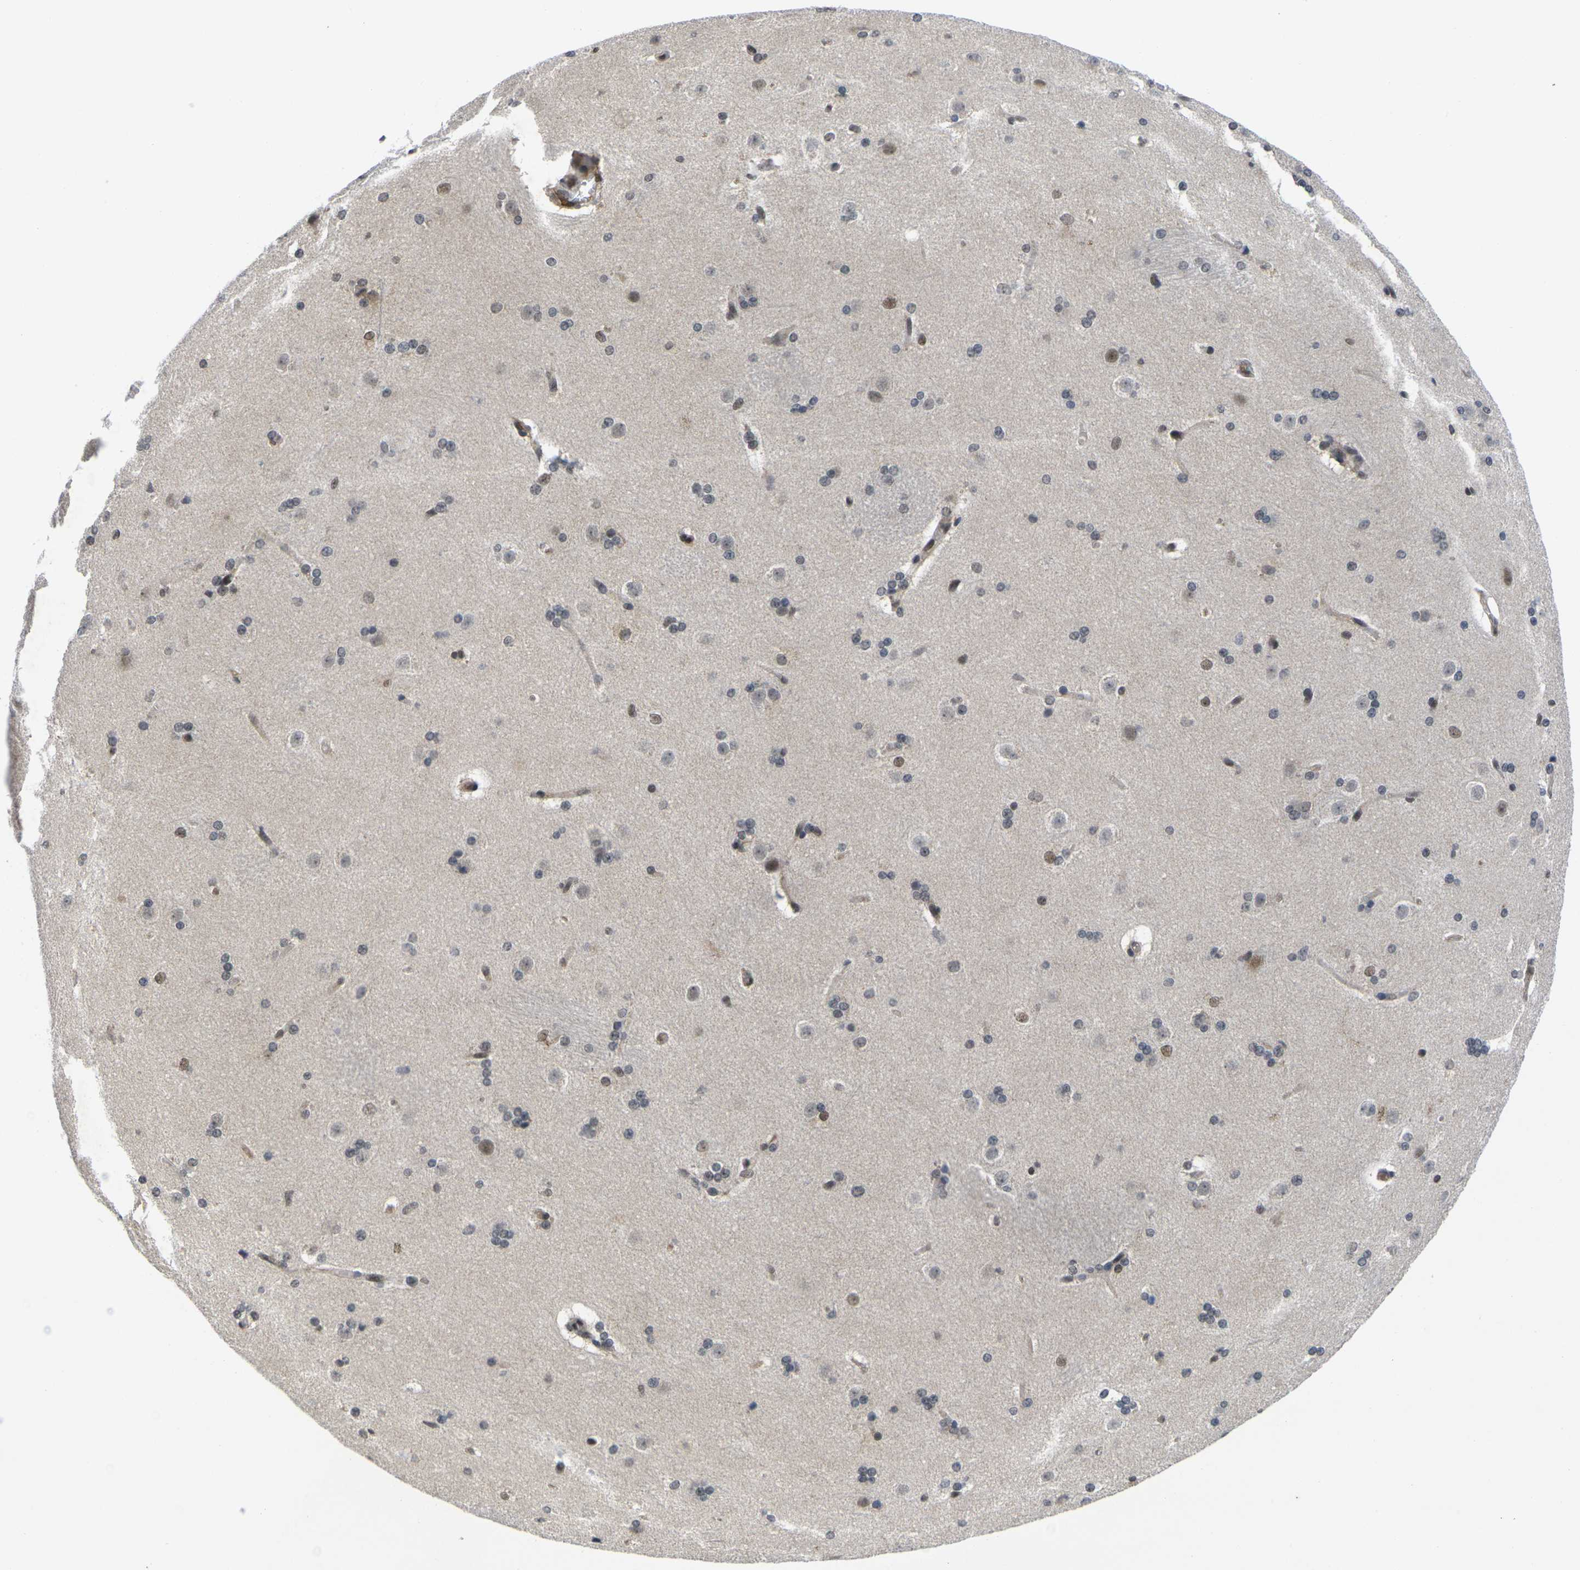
{"staining": {"intensity": "moderate", "quantity": "<25%", "location": "nuclear"}, "tissue": "caudate", "cell_type": "Glial cells", "image_type": "normal", "snomed": [{"axis": "morphology", "description": "Normal tissue, NOS"}, {"axis": "topography", "description": "Lateral ventricle wall"}], "caption": "Immunohistochemical staining of unremarkable human caudate shows low levels of moderate nuclear positivity in approximately <25% of glial cells. The staining was performed using DAB (3,3'-diaminobenzidine) to visualize the protein expression in brown, while the nuclei were stained in blue with hematoxylin (Magnification: 20x).", "gene": "GTF2E1", "patient": {"sex": "female", "age": 19}}